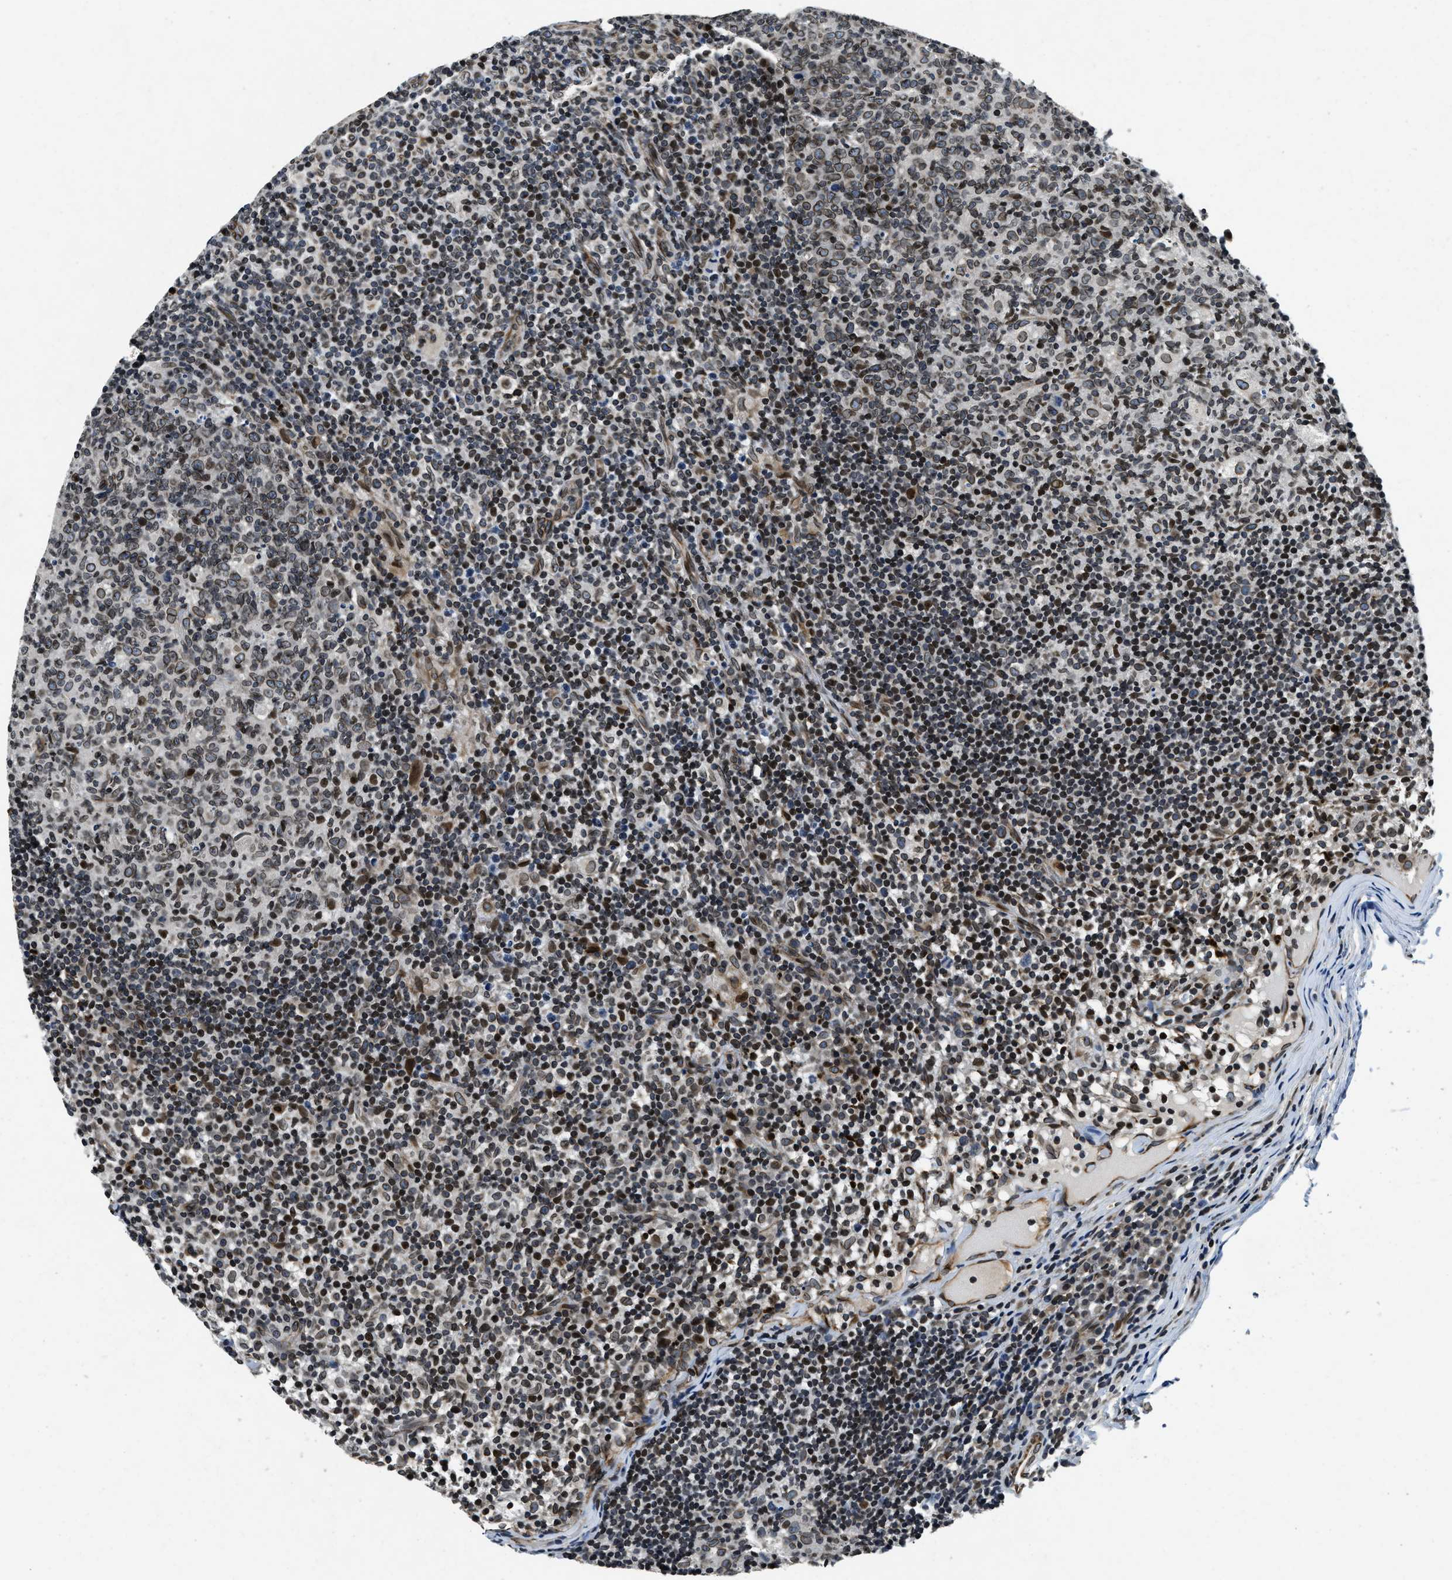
{"staining": {"intensity": "weak", "quantity": ">75%", "location": "nuclear"}, "tissue": "lymph node", "cell_type": "Germinal center cells", "image_type": "normal", "snomed": [{"axis": "morphology", "description": "Normal tissue, NOS"}, {"axis": "morphology", "description": "Inflammation, NOS"}, {"axis": "topography", "description": "Lymph node"}], "caption": "Immunohistochemistry (IHC) micrograph of benign lymph node: human lymph node stained using immunohistochemistry displays low levels of weak protein expression localized specifically in the nuclear of germinal center cells, appearing as a nuclear brown color.", "gene": "ZC3HC1", "patient": {"sex": "male", "age": 55}}